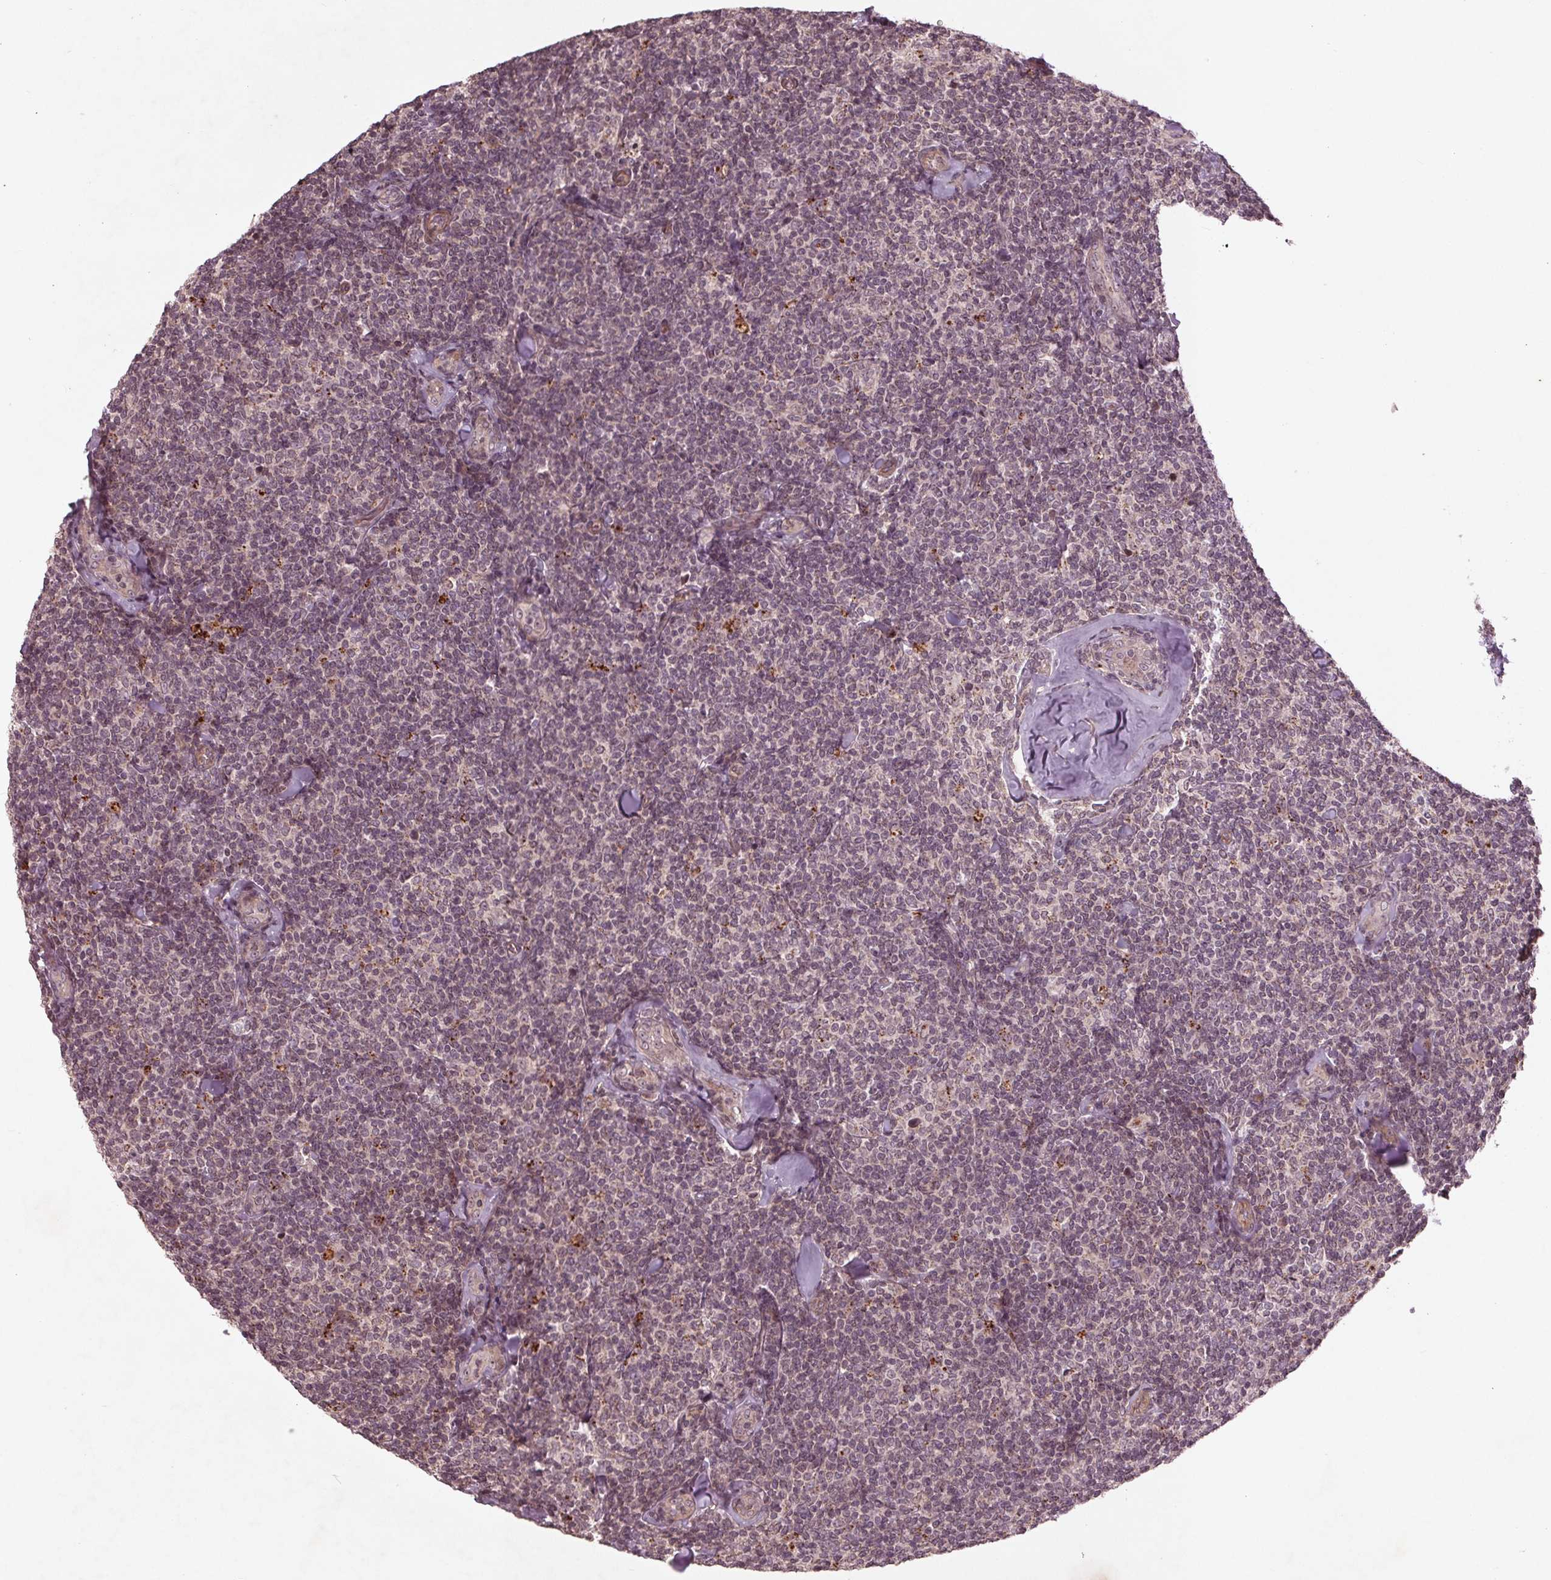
{"staining": {"intensity": "negative", "quantity": "none", "location": "none"}, "tissue": "lymphoma", "cell_type": "Tumor cells", "image_type": "cancer", "snomed": [{"axis": "morphology", "description": "Malignant lymphoma, non-Hodgkin's type, Low grade"}, {"axis": "topography", "description": "Lymph node"}], "caption": "Lymphoma stained for a protein using immunohistochemistry displays no positivity tumor cells.", "gene": "CDKL4", "patient": {"sex": "female", "age": 56}}